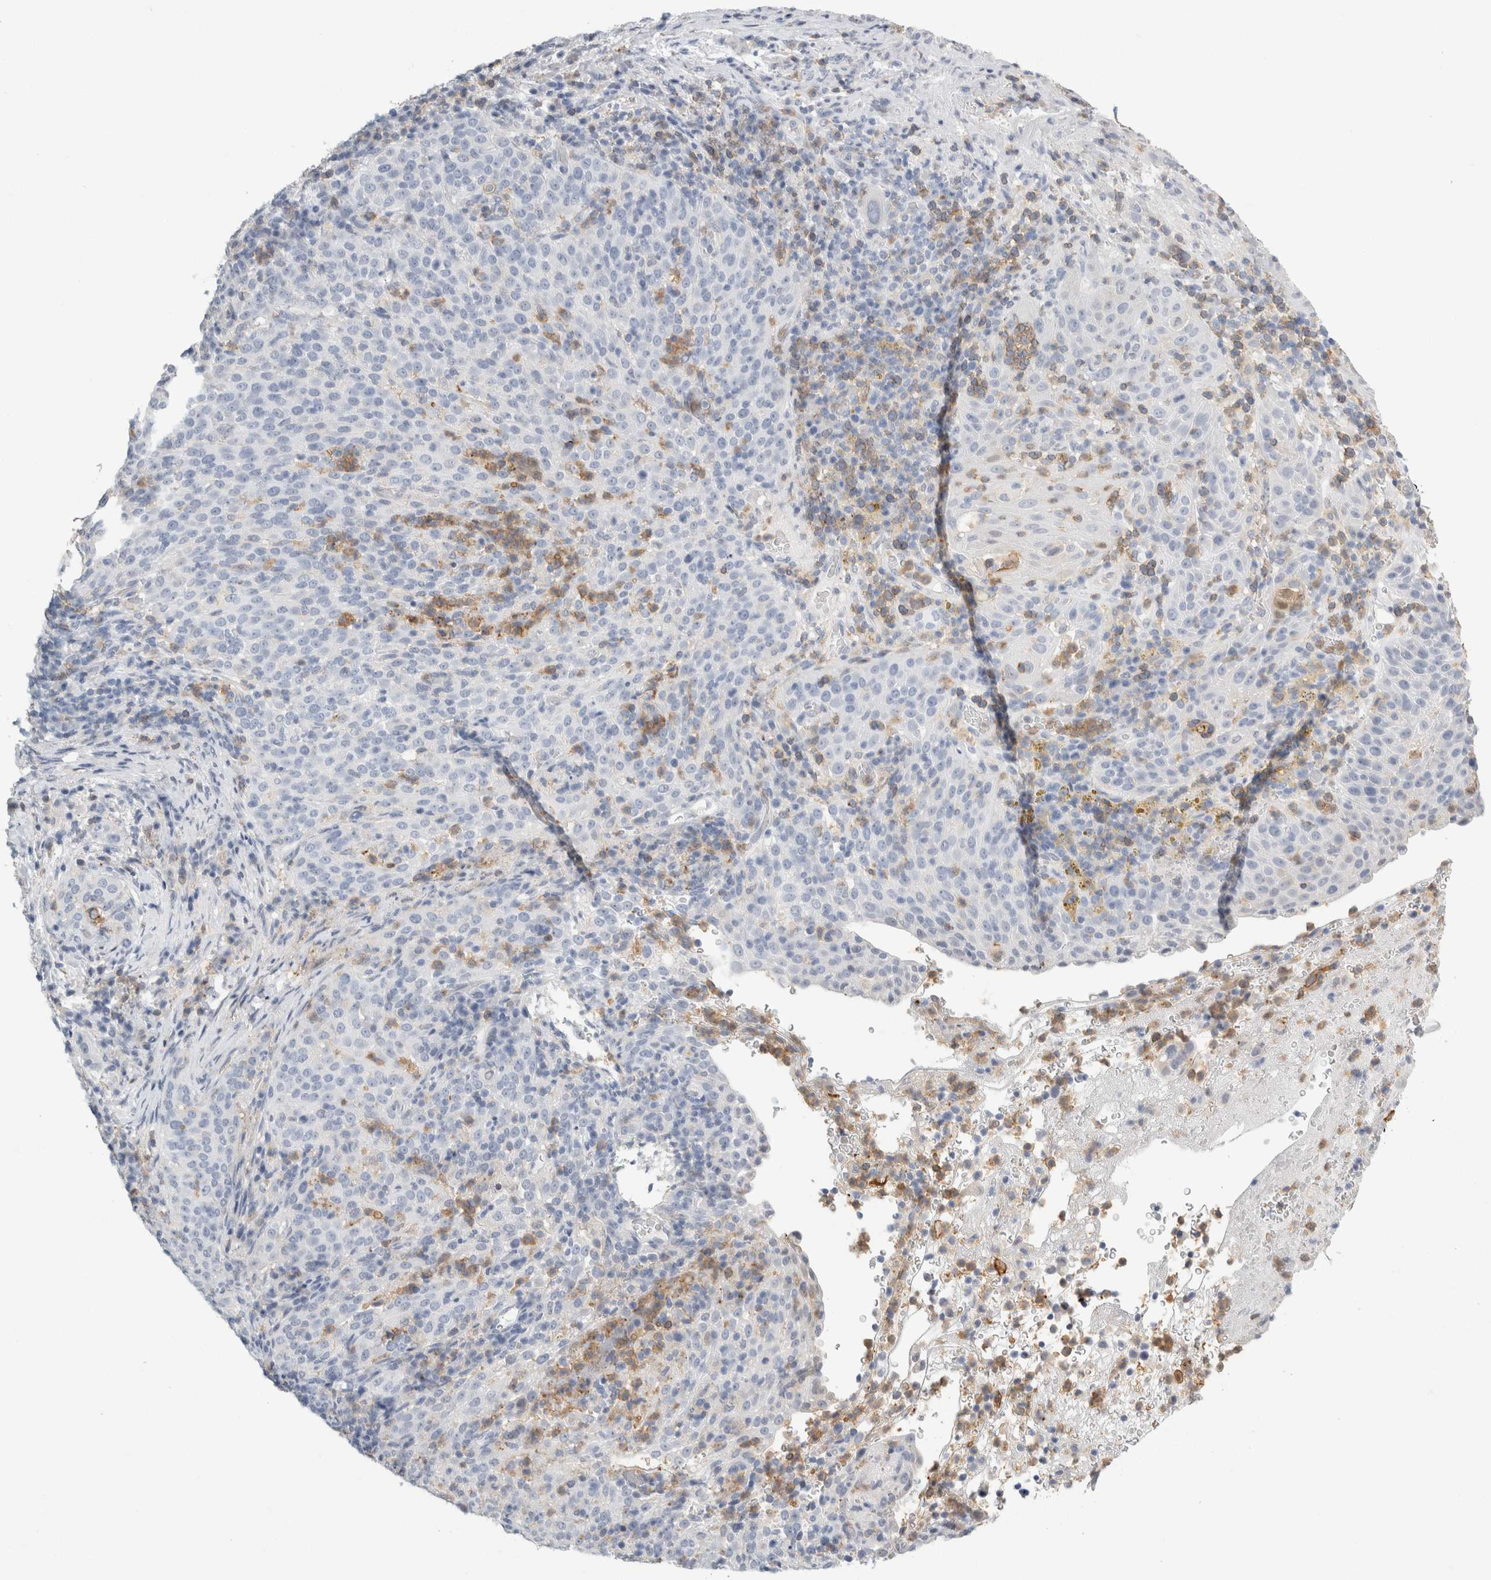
{"staining": {"intensity": "negative", "quantity": "none", "location": "none"}, "tissue": "cervical cancer", "cell_type": "Tumor cells", "image_type": "cancer", "snomed": [{"axis": "morphology", "description": "Squamous cell carcinoma, NOS"}, {"axis": "topography", "description": "Cervix"}], "caption": "High power microscopy histopathology image of an IHC photomicrograph of squamous cell carcinoma (cervical), revealing no significant positivity in tumor cells.", "gene": "P2RY2", "patient": {"sex": "female", "age": 51}}